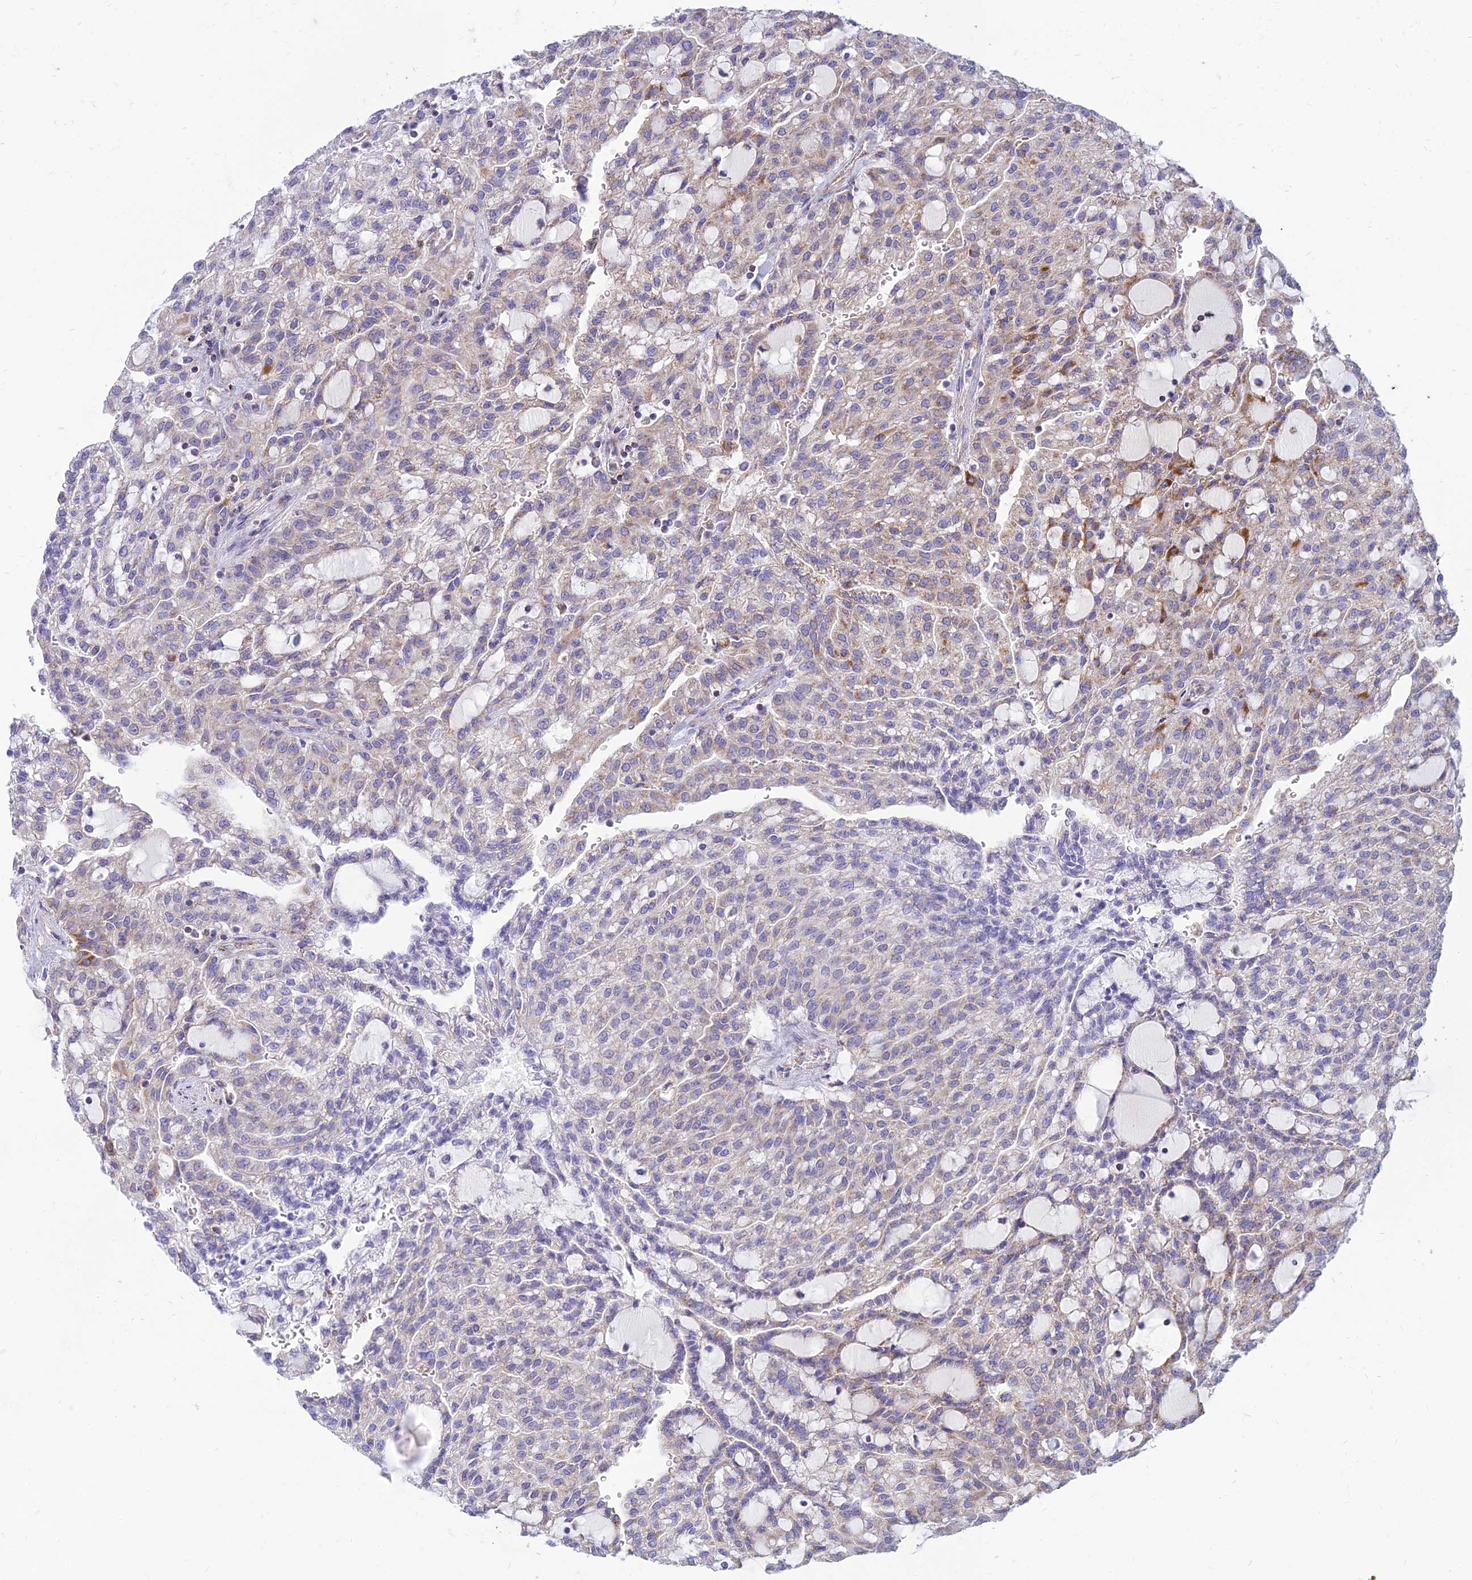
{"staining": {"intensity": "weak", "quantity": "<25%", "location": "cytoplasmic/membranous"}, "tissue": "renal cancer", "cell_type": "Tumor cells", "image_type": "cancer", "snomed": [{"axis": "morphology", "description": "Adenocarcinoma, NOS"}, {"axis": "topography", "description": "Kidney"}], "caption": "DAB immunohistochemical staining of adenocarcinoma (renal) shows no significant staining in tumor cells.", "gene": "PACC1", "patient": {"sex": "male", "age": 63}}